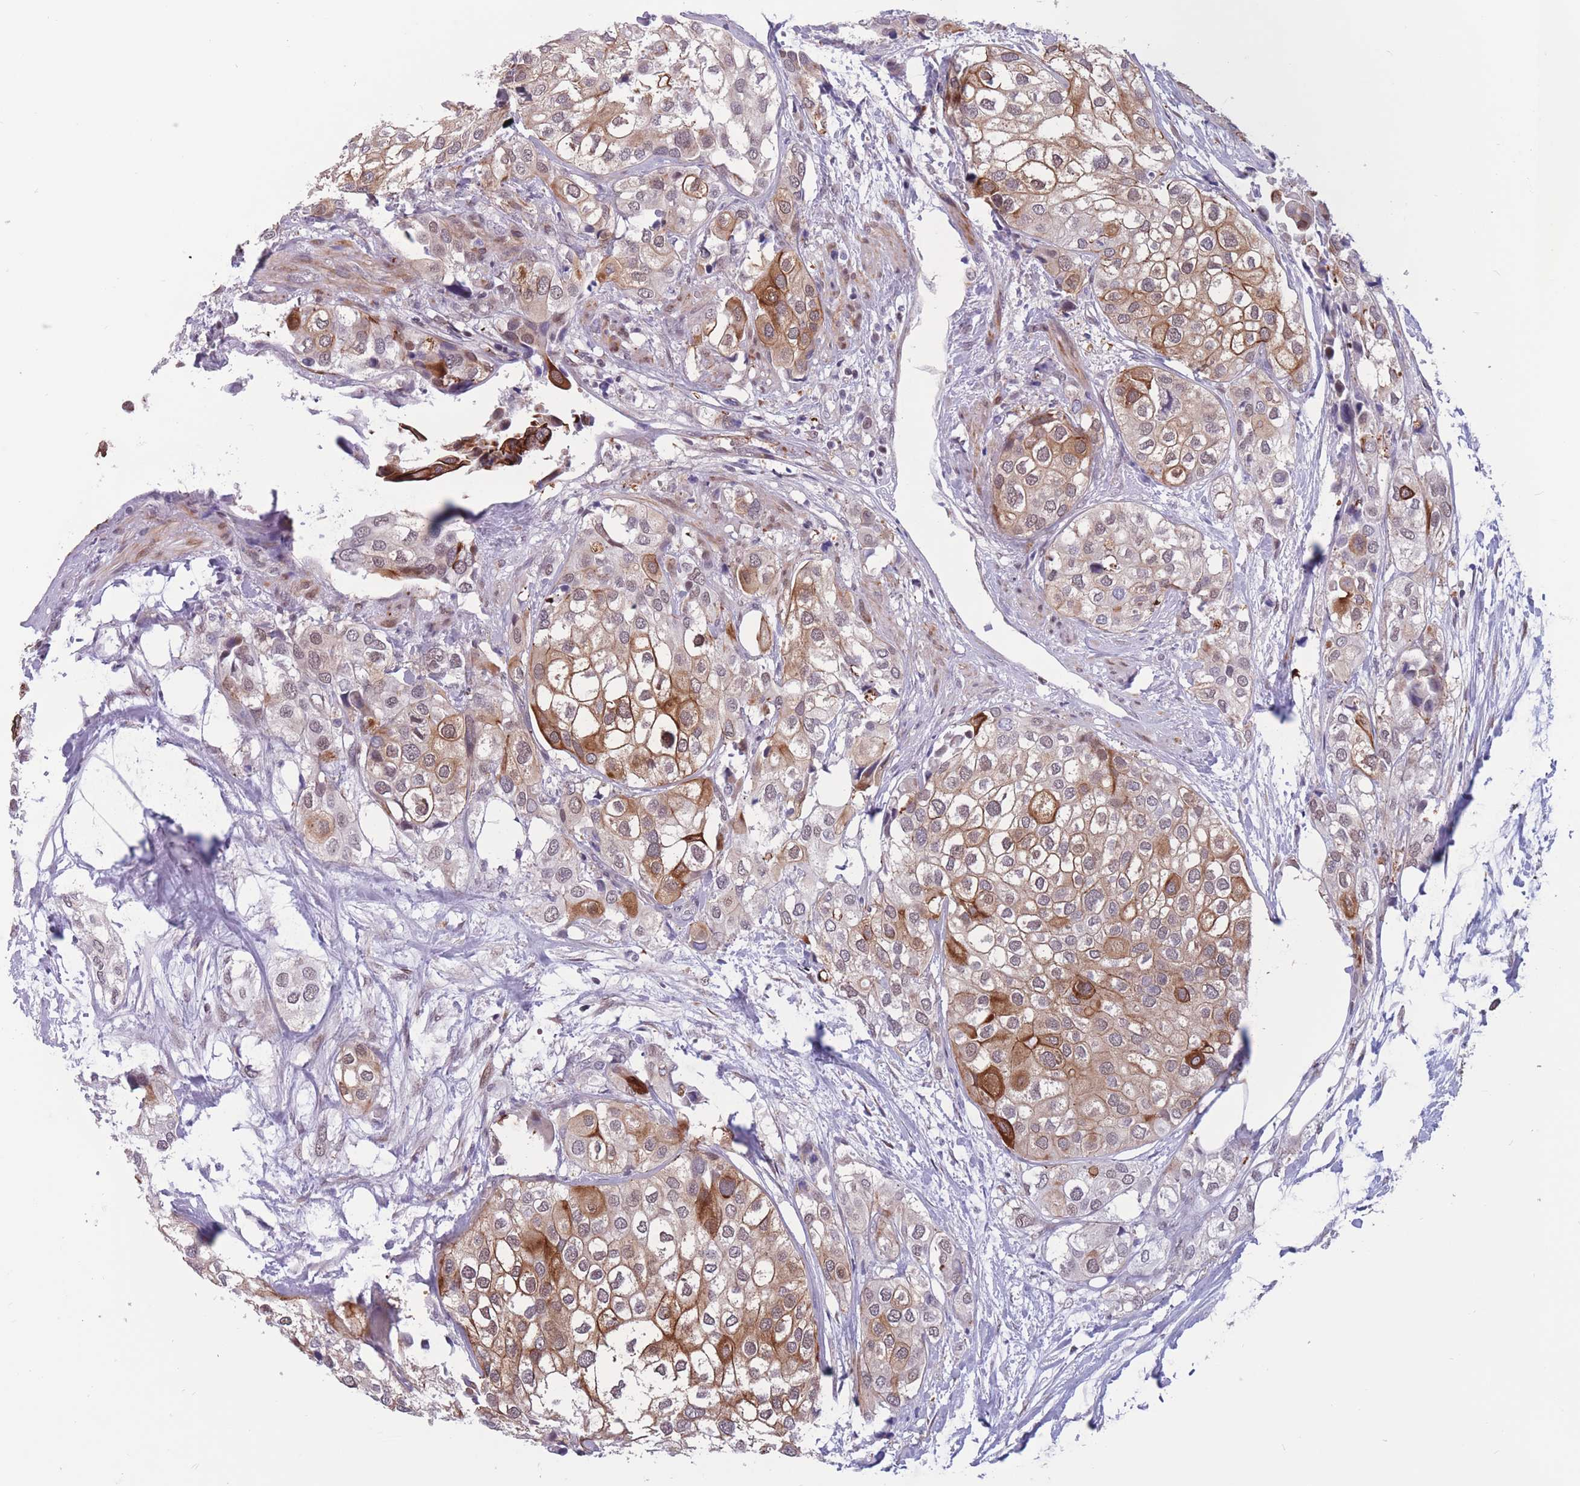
{"staining": {"intensity": "moderate", "quantity": ">75%", "location": "cytoplasmic/membranous,nuclear"}, "tissue": "urothelial cancer", "cell_type": "Tumor cells", "image_type": "cancer", "snomed": [{"axis": "morphology", "description": "Urothelial carcinoma, High grade"}, {"axis": "topography", "description": "Urinary bladder"}], "caption": "The histopathology image displays staining of urothelial cancer, revealing moderate cytoplasmic/membranous and nuclear protein expression (brown color) within tumor cells.", "gene": "BCL9L", "patient": {"sex": "male", "age": 64}}